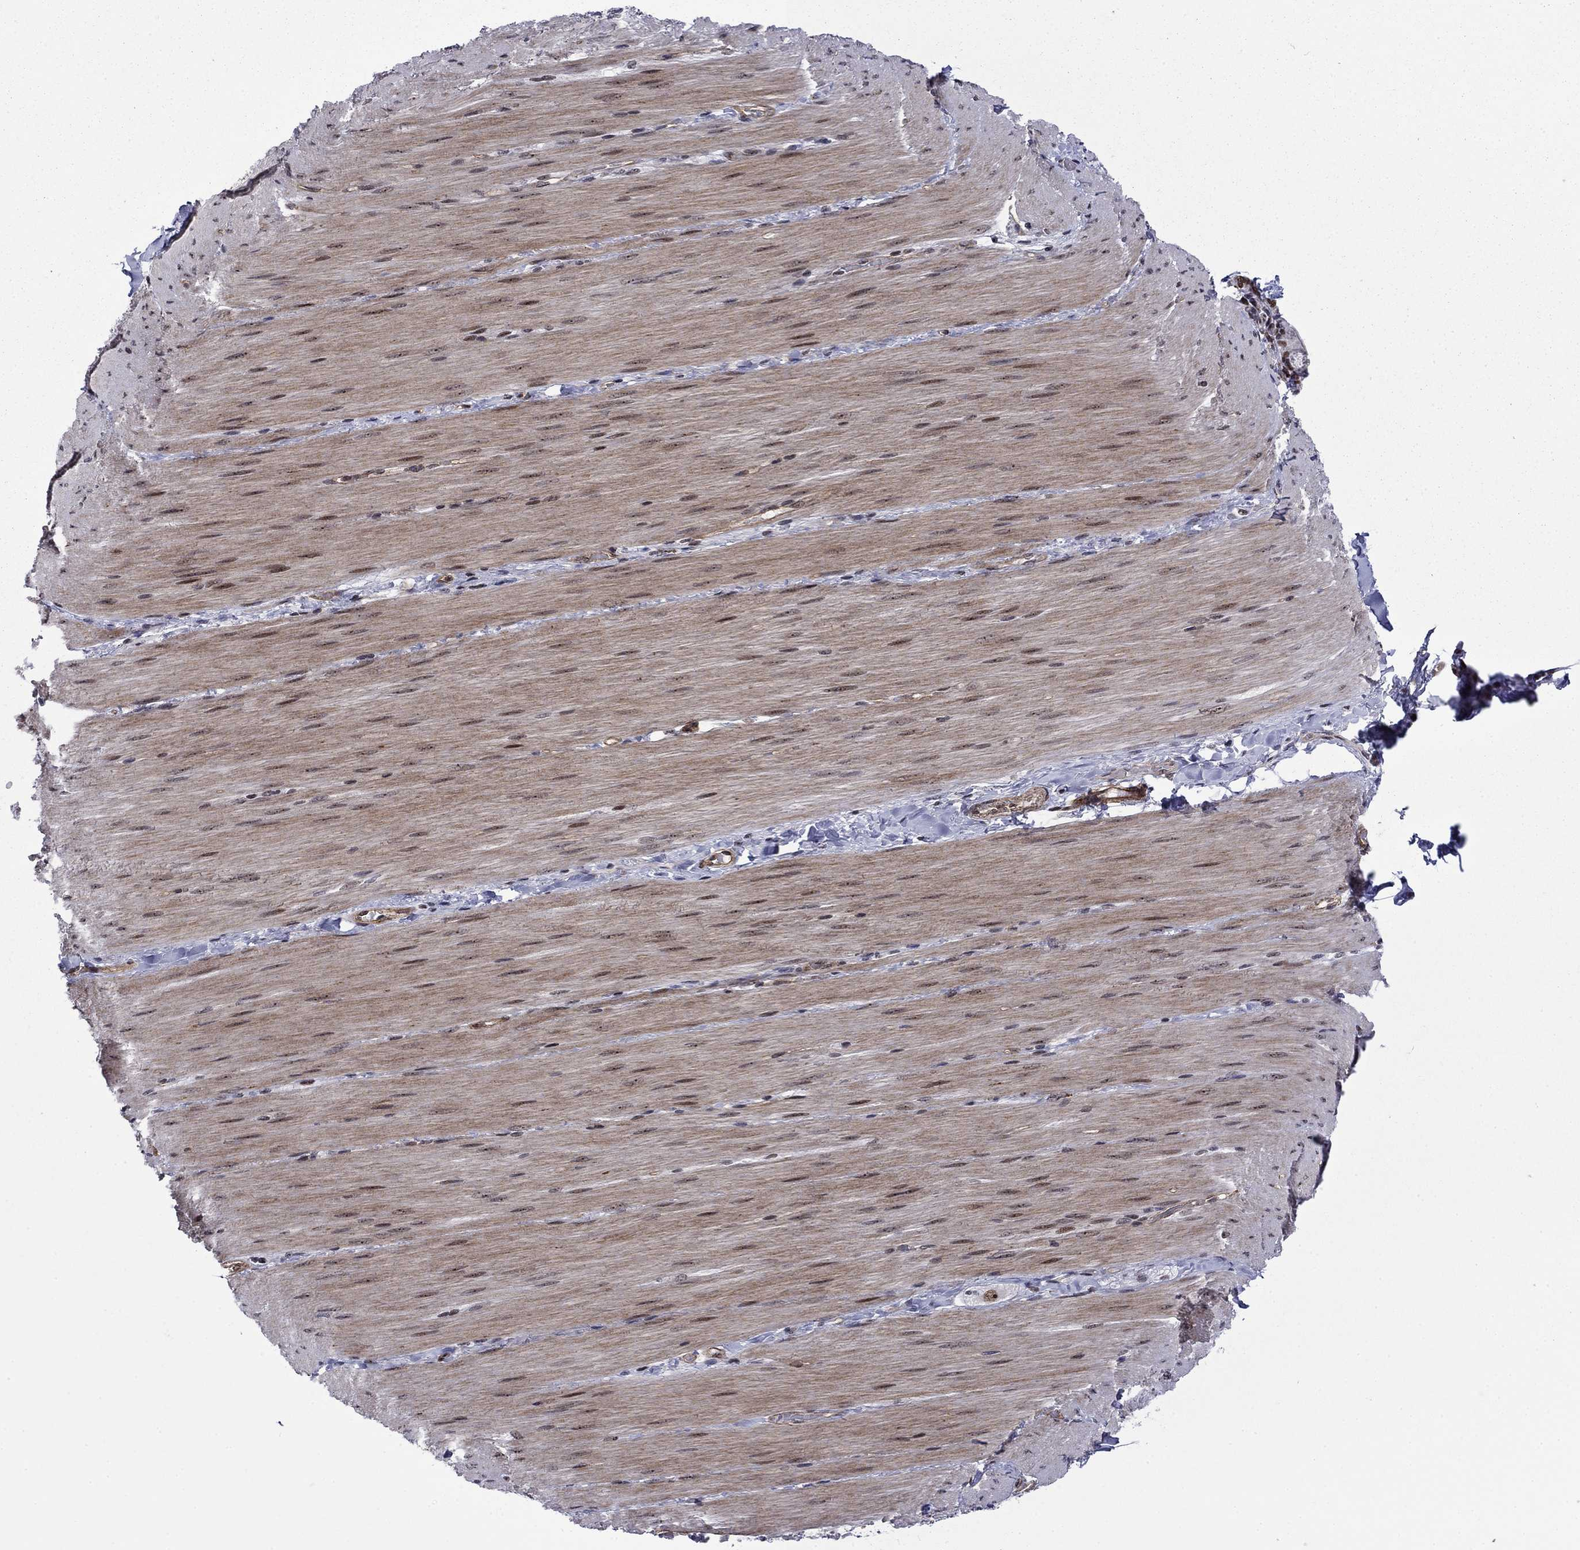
{"staining": {"intensity": "negative", "quantity": "none", "location": "none"}, "tissue": "adipose tissue", "cell_type": "Adipocytes", "image_type": "normal", "snomed": [{"axis": "morphology", "description": "Normal tissue, NOS"}, {"axis": "topography", "description": "Smooth muscle"}, {"axis": "topography", "description": "Duodenum"}, {"axis": "topography", "description": "Peripheral nerve tissue"}], "caption": "DAB immunohistochemical staining of unremarkable adipose tissue demonstrates no significant expression in adipocytes.", "gene": "SURF2", "patient": {"sex": "female", "age": 61}}